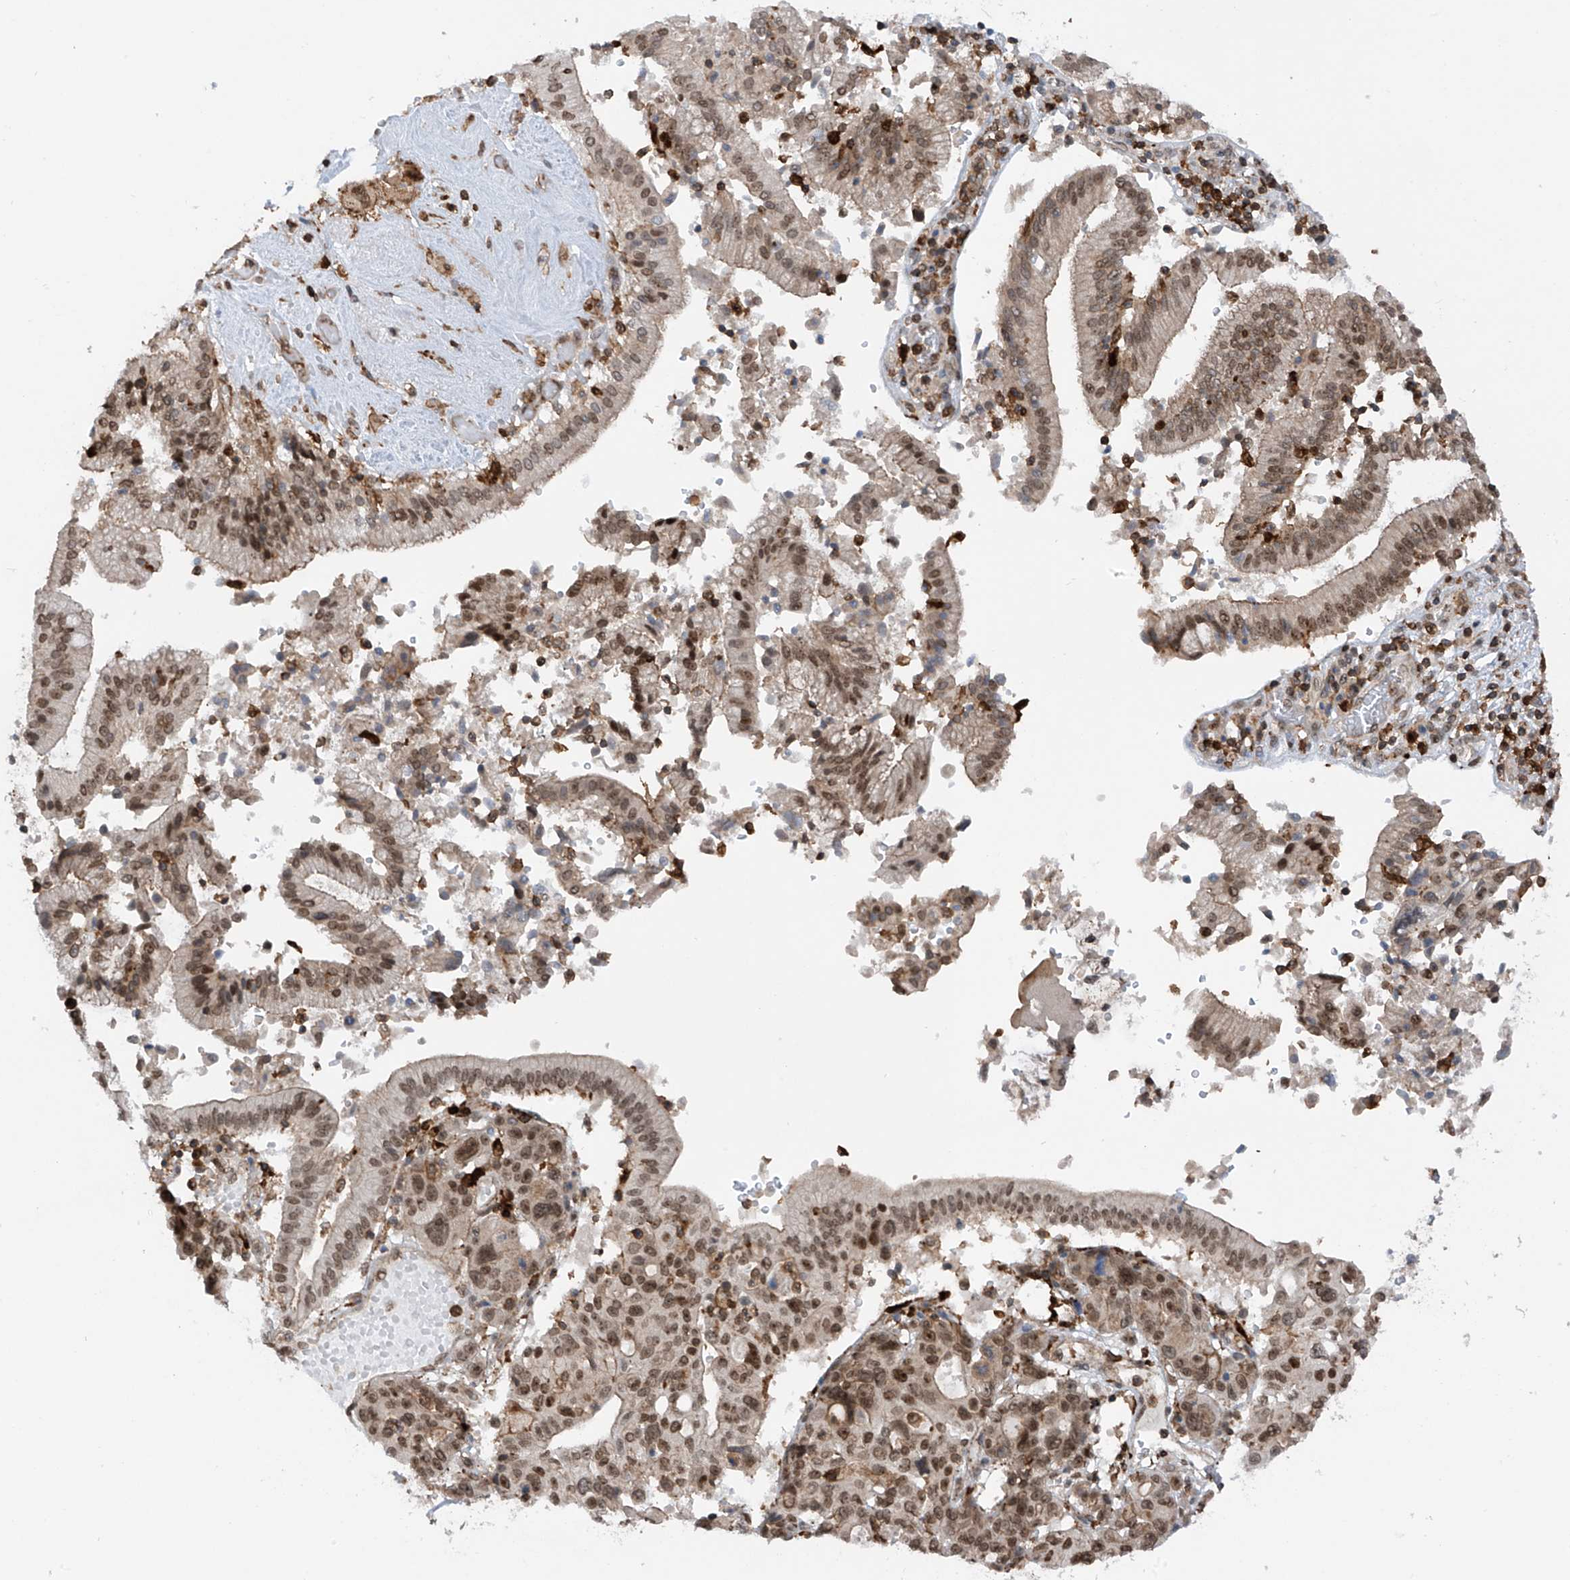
{"staining": {"intensity": "moderate", "quantity": "25%-75%", "location": "cytoplasmic/membranous,nuclear"}, "tissue": "pancreatic cancer", "cell_type": "Tumor cells", "image_type": "cancer", "snomed": [{"axis": "morphology", "description": "Adenocarcinoma, NOS"}, {"axis": "topography", "description": "Pancreas"}], "caption": "DAB immunohistochemical staining of human adenocarcinoma (pancreatic) reveals moderate cytoplasmic/membranous and nuclear protein positivity in approximately 25%-75% of tumor cells.", "gene": "REPIN1", "patient": {"sex": "male", "age": 46}}